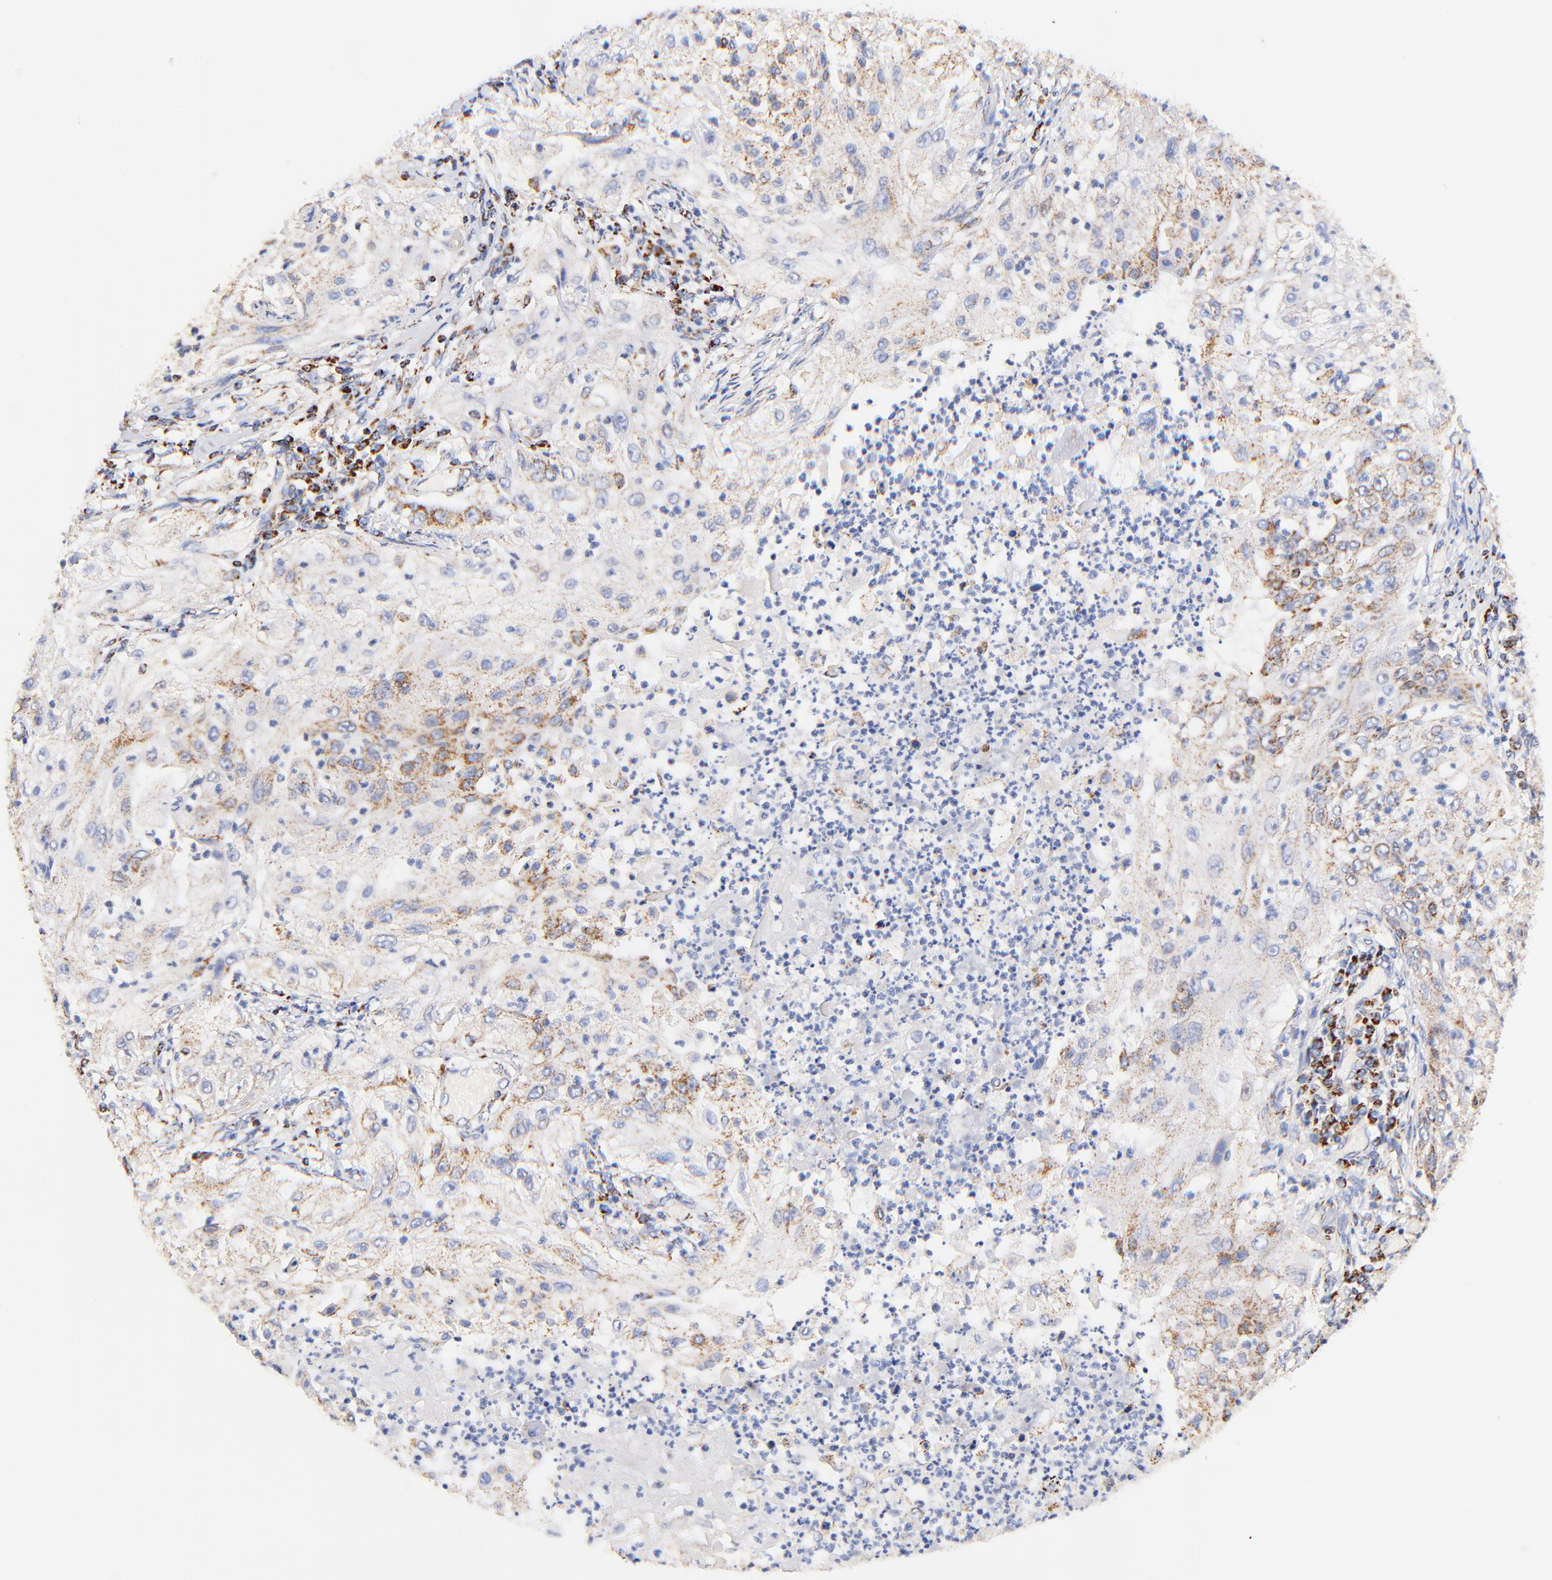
{"staining": {"intensity": "moderate", "quantity": "25%-75%", "location": "cytoplasmic/membranous"}, "tissue": "lung cancer", "cell_type": "Tumor cells", "image_type": "cancer", "snomed": [{"axis": "morphology", "description": "Inflammation, NOS"}, {"axis": "morphology", "description": "Squamous cell carcinoma, NOS"}, {"axis": "topography", "description": "Lymph node"}, {"axis": "topography", "description": "Soft tissue"}, {"axis": "topography", "description": "Lung"}], "caption": "This photomicrograph demonstrates IHC staining of human lung cancer, with medium moderate cytoplasmic/membranous positivity in approximately 25%-75% of tumor cells.", "gene": "ATP5F1D", "patient": {"sex": "male", "age": 66}}